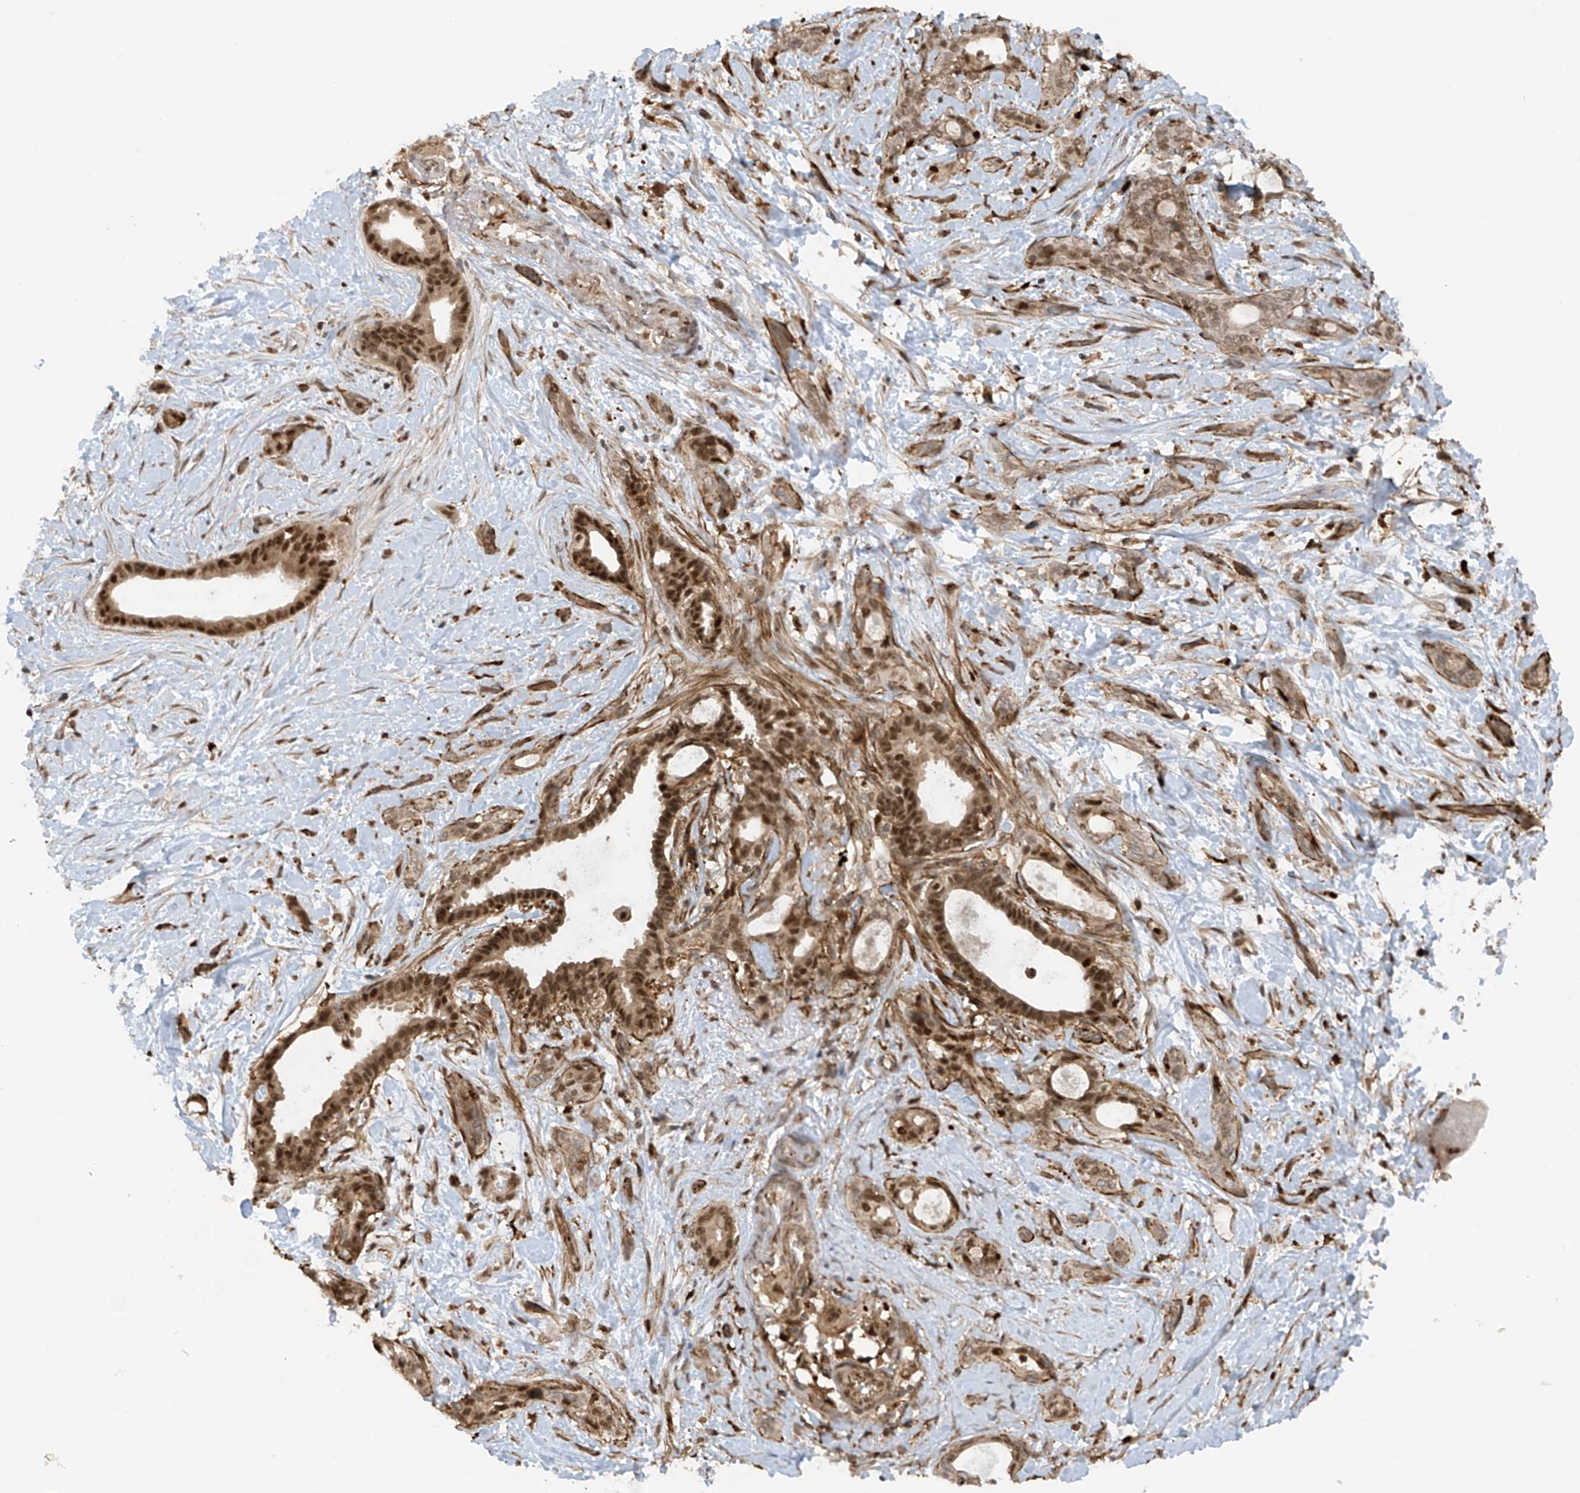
{"staining": {"intensity": "moderate", "quantity": ">75%", "location": "cytoplasmic/membranous,nuclear"}, "tissue": "pancreatic cancer", "cell_type": "Tumor cells", "image_type": "cancer", "snomed": [{"axis": "morphology", "description": "Normal tissue, NOS"}, {"axis": "morphology", "description": "Adenocarcinoma, NOS"}, {"axis": "topography", "description": "Pancreas"}, {"axis": "topography", "description": "Peripheral nerve tissue"}], "caption": "A histopathology image showing moderate cytoplasmic/membranous and nuclear positivity in approximately >75% of tumor cells in pancreatic cancer (adenocarcinoma), as visualized by brown immunohistochemical staining.", "gene": "REPIN1", "patient": {"sex": "female", "age": 63}}